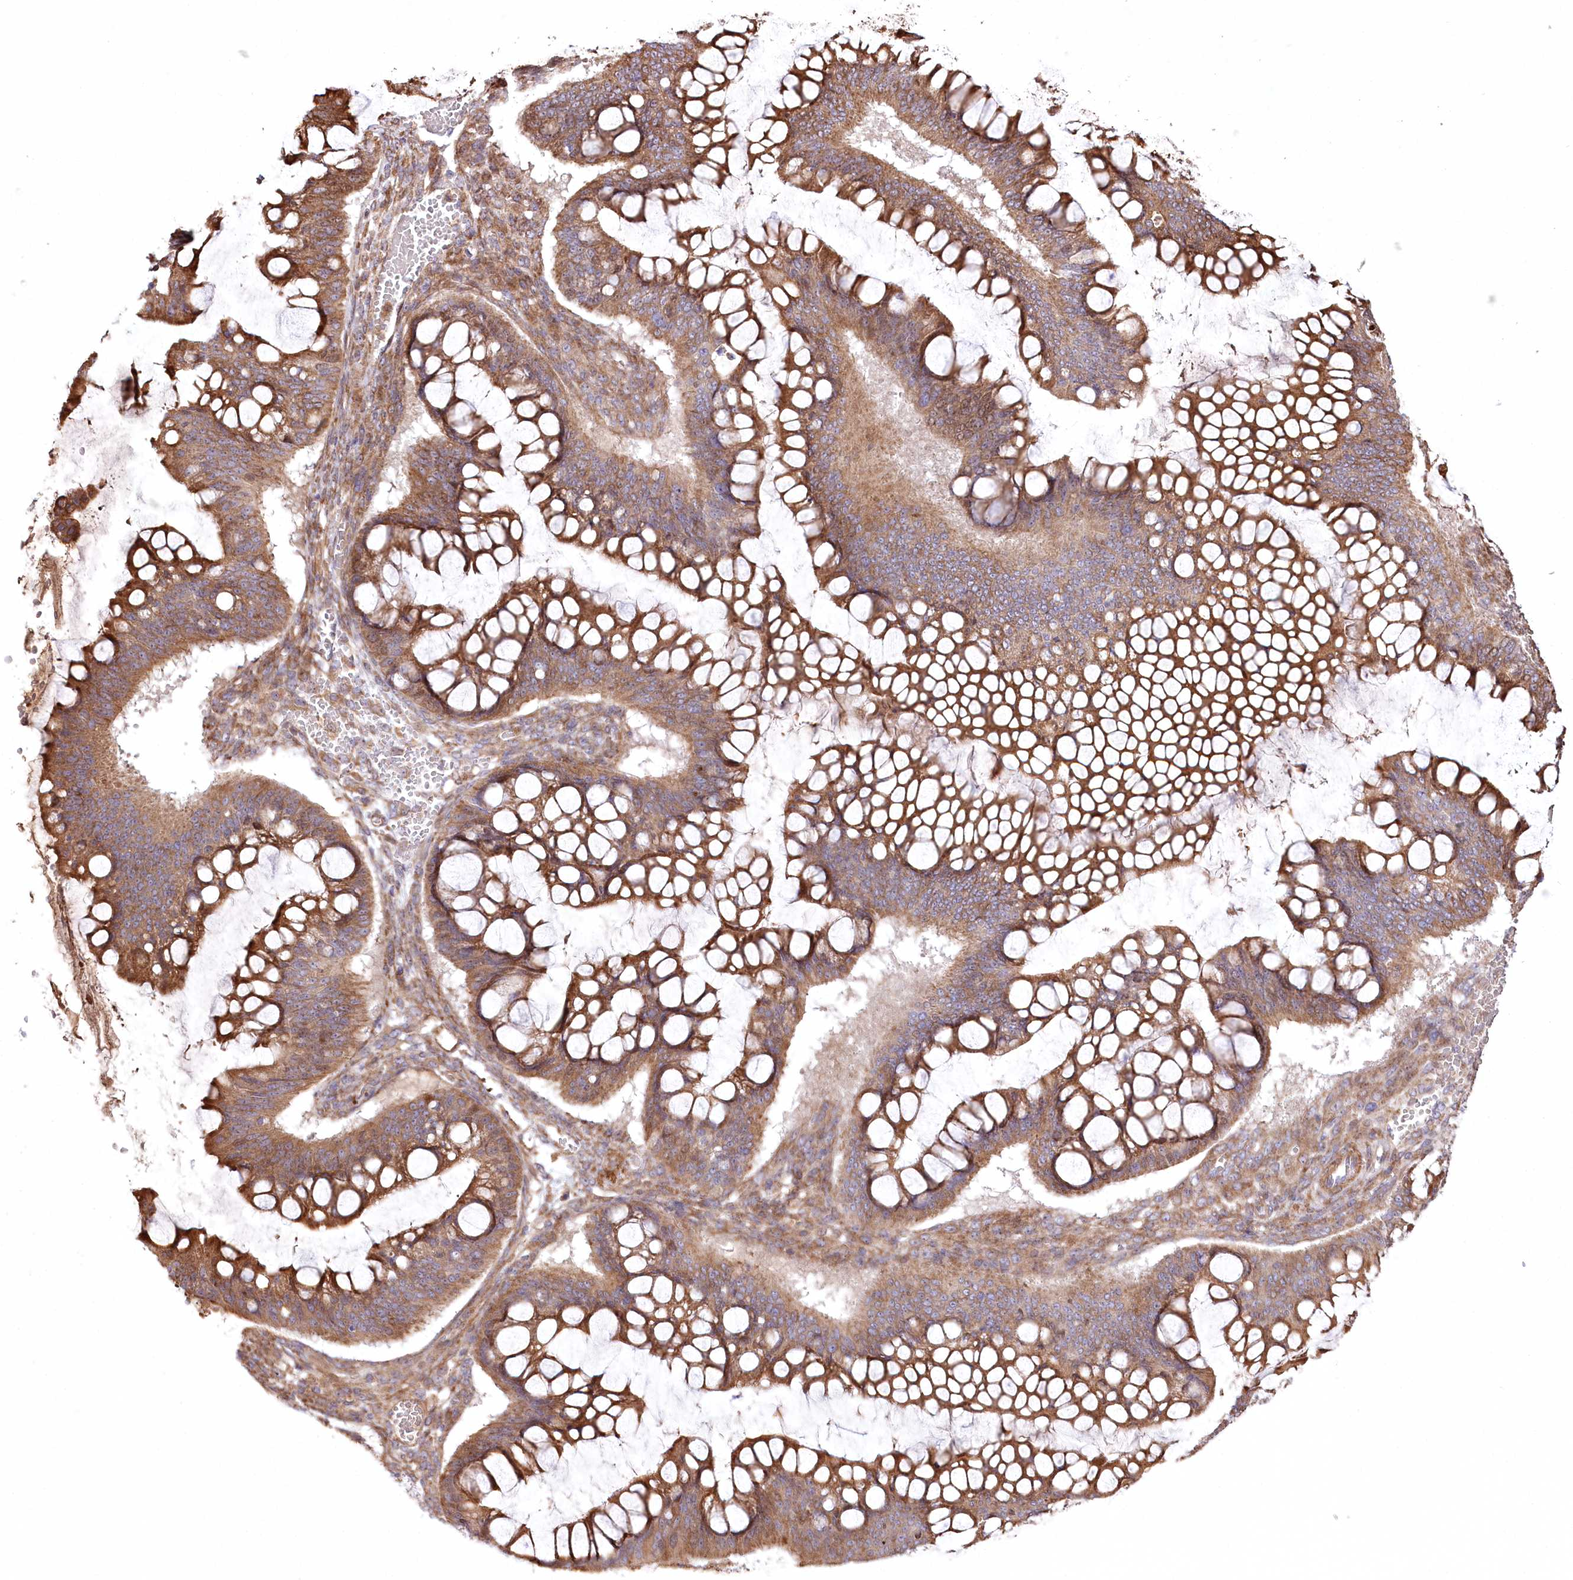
{"staining": {"intensity": "moderate", "quantity": ">75%", "location": "cytoplasmic/membranous"}, "tissue": "ovarian cancer", "cell_type": "Tumor cells", "image_type": "cancer", "snomed": [{"axis": "morphology", "description": "Cystadenocarcinoma, mucinous, NOS"}, {"axis": "topography", "description": "Ovary"}], "caption": "Moderate cytoplasmic/membranous expression is identified in about >75% of tumor cells in ovarian cancer (mucinous cystadenocarcinoma).", "gene": "RNF24", "patient": {"sex": "female", "age": 73}}